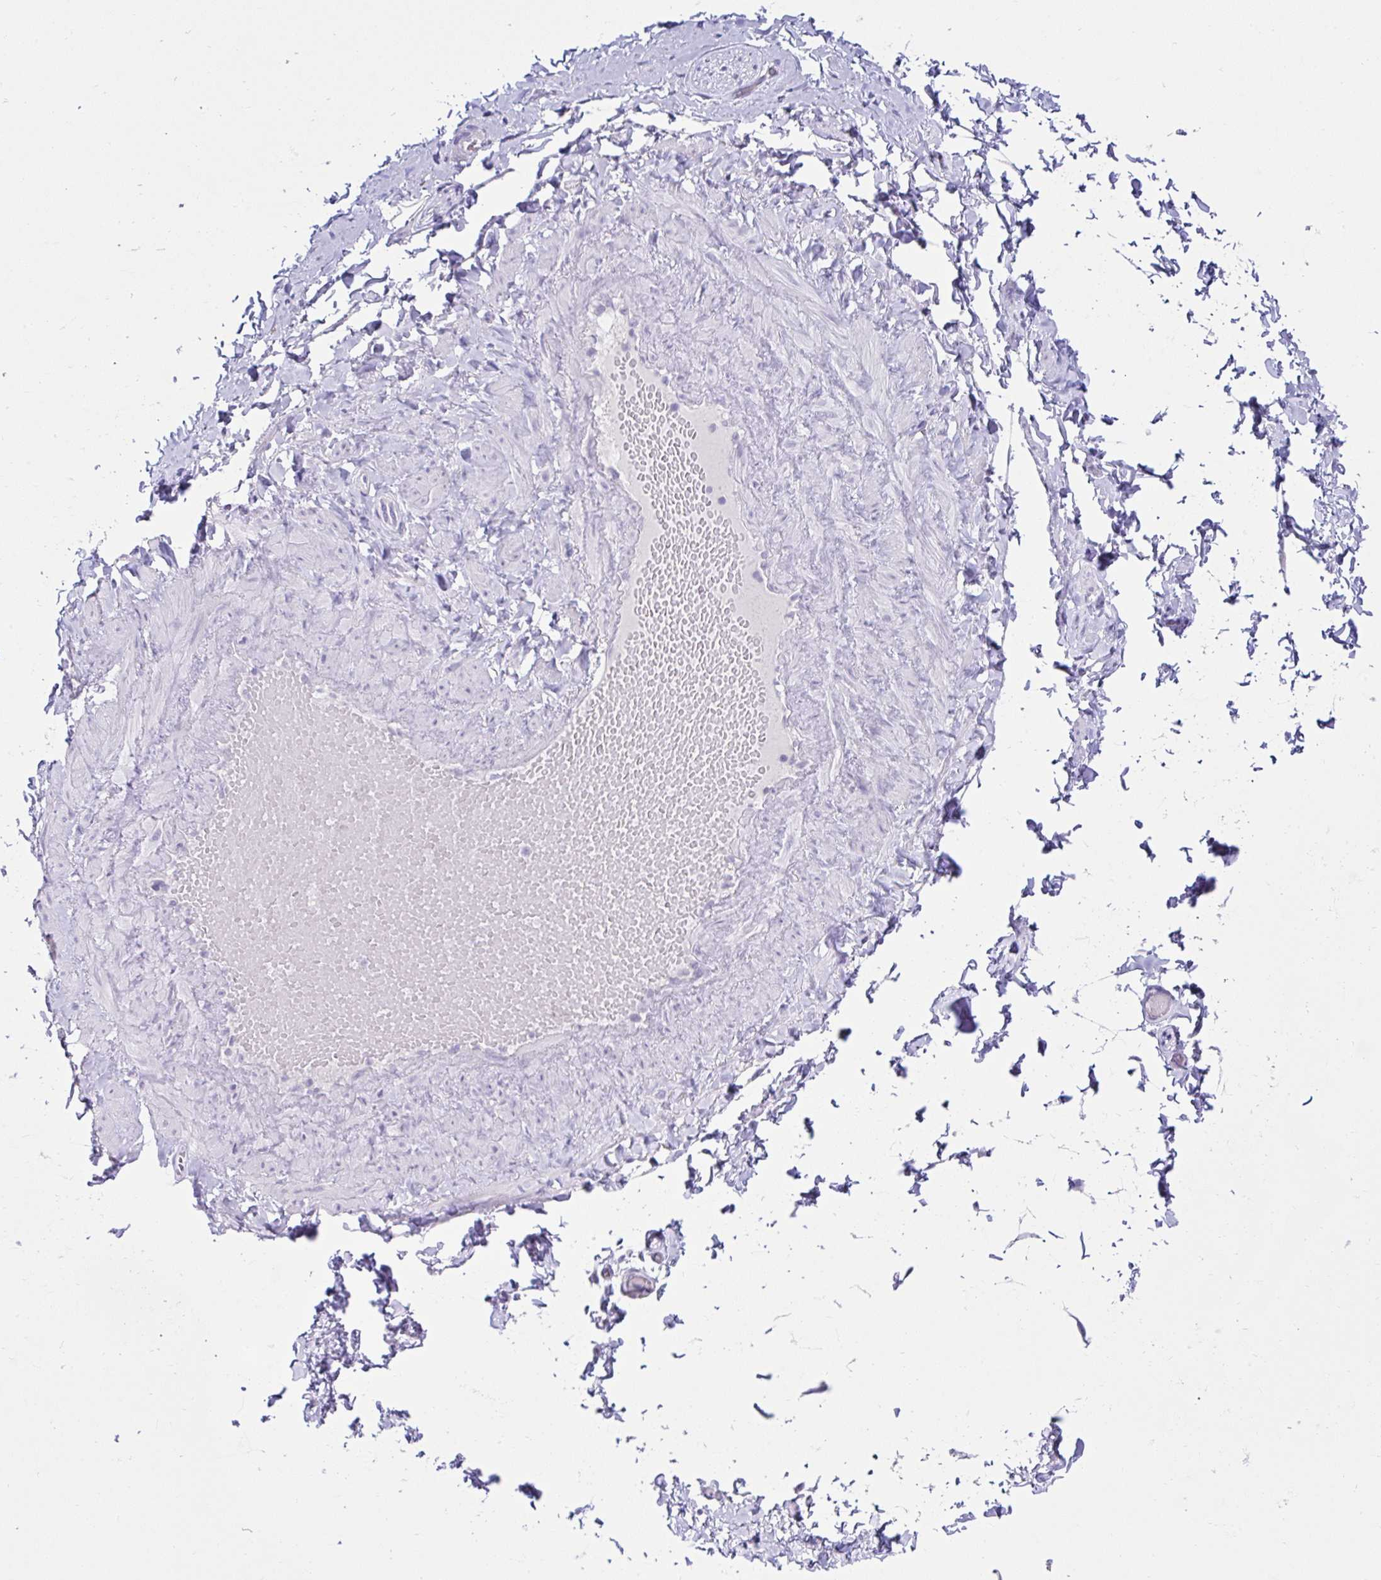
{"staining": {"intensity": "negative", "quantity": "none", "location": "none"}, "tissue": "soft tissue", "cell_type": "Fibroblasts", "image_type": "normal", "snomed": [{"axis": "morphology", "description": "Normal tissue, NOS"}, {"axis": "topography", "description": "Soft tissue"}, {"axis": "topography", "description": "Adipose tissue"}, {"axis": "topography", "description": "Vascular tissue"}, {"axis": "topography", "description": "Peripheral nerve tissue"}], "caption": "High power microscopy micrograph of an IHC image of normal soft tissue, revealing no significant expression in fibroblasts.", "gene": "RNF183", "patient": {"sex": "male", "age": 29}}